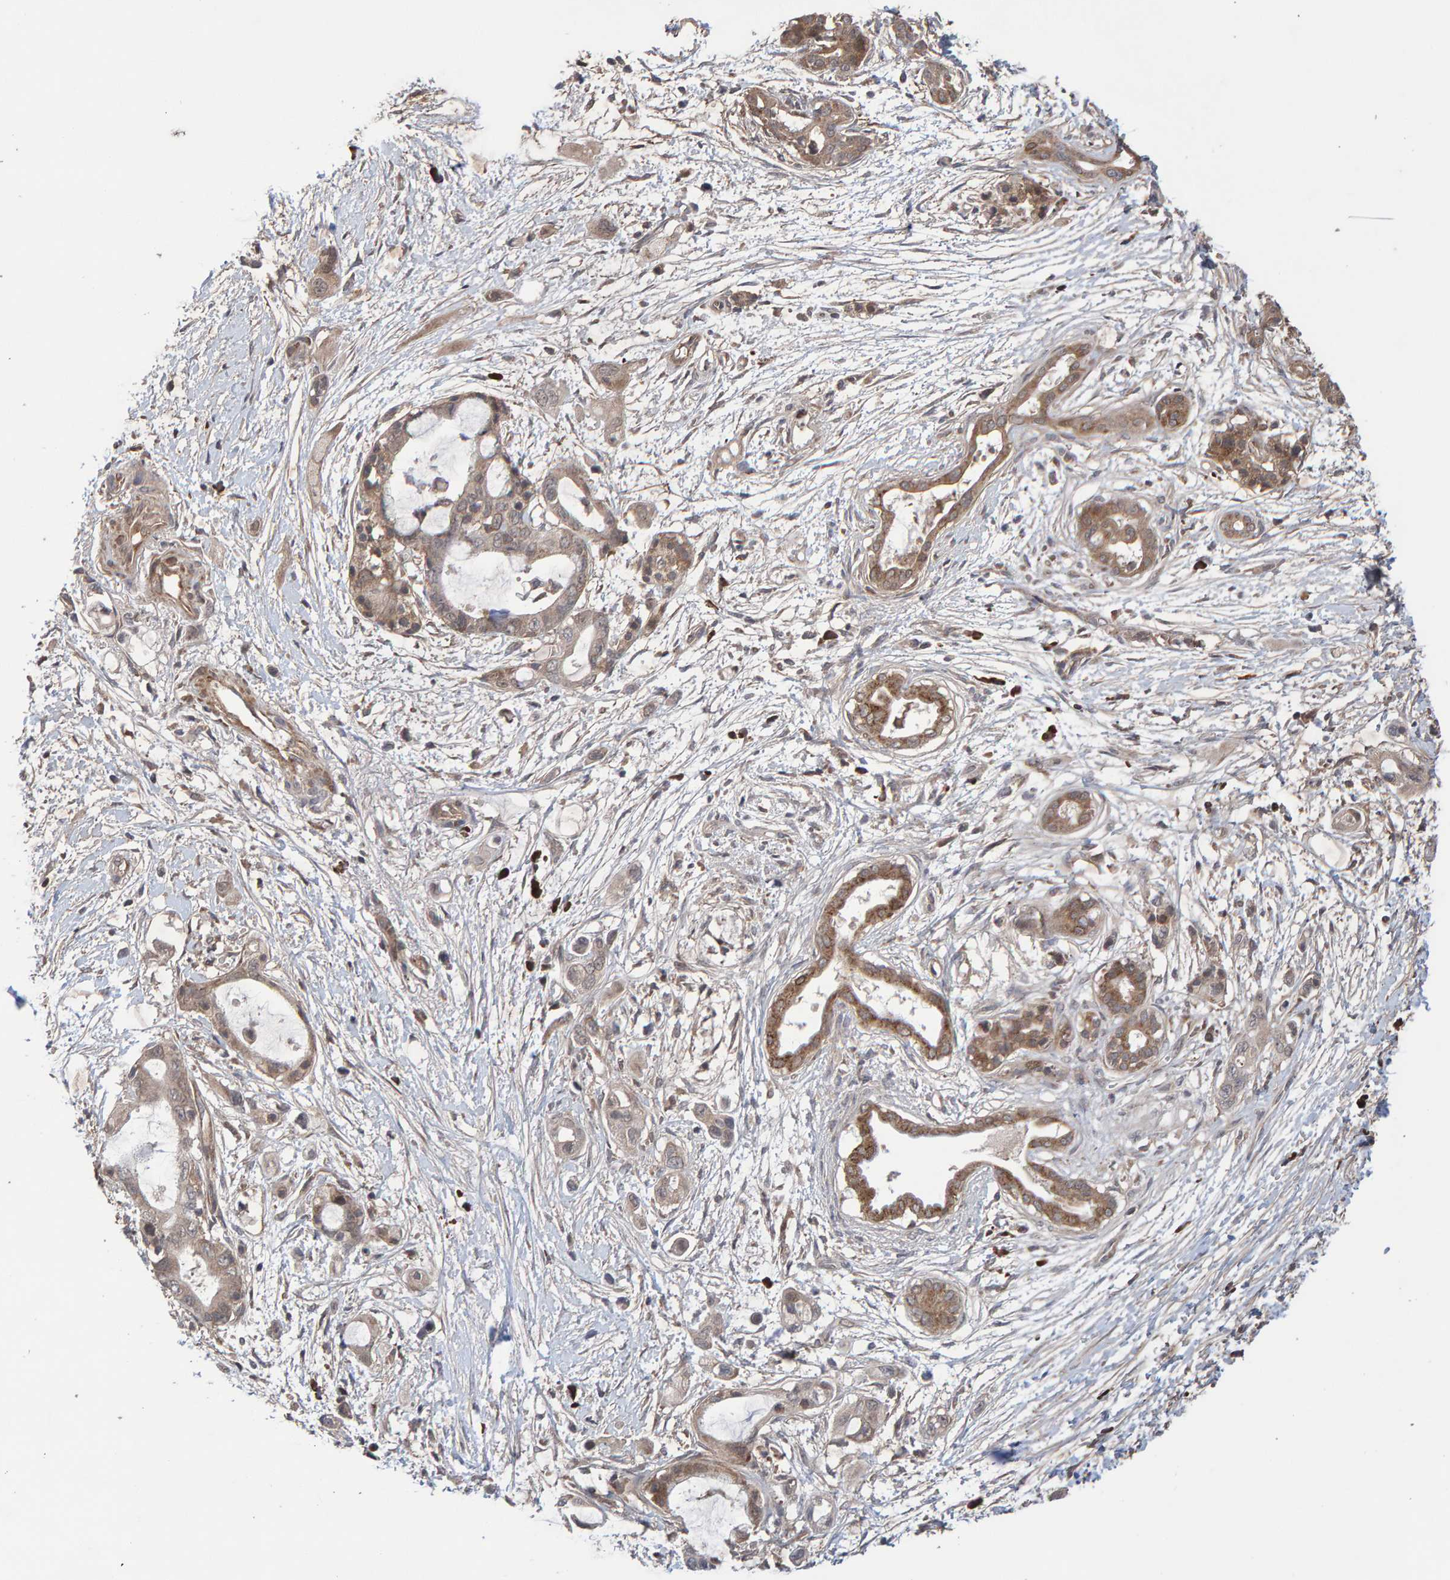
{"staining": {"intensity": "weak", "quantity": ">75%", "location": "cytoplasmic/membranous"}, "tissue": "pancreatic cancer", "cell_type": "Tumor cells", "image_type": "cancer", "snomed": [{"axis": "morphology", "description": "Adenocarcinoma, NOS"}, {"axis": "topography", "description": "Pancreas"}], "caption": "Pancreatic cancer (adenocarcinoma) was stained to show a protein in brown. There is low levels of weak cytoplasmic/membranous expression in about >75% of tumor cells. The staining is performed using DAB (3,3'-diaminobenzidine) brown chromogen to label protein expression. The nuclei are counter-stained blue using hematoxylin.", "gene": "PECR", "patient": {"sex": "male", "age": 59}}